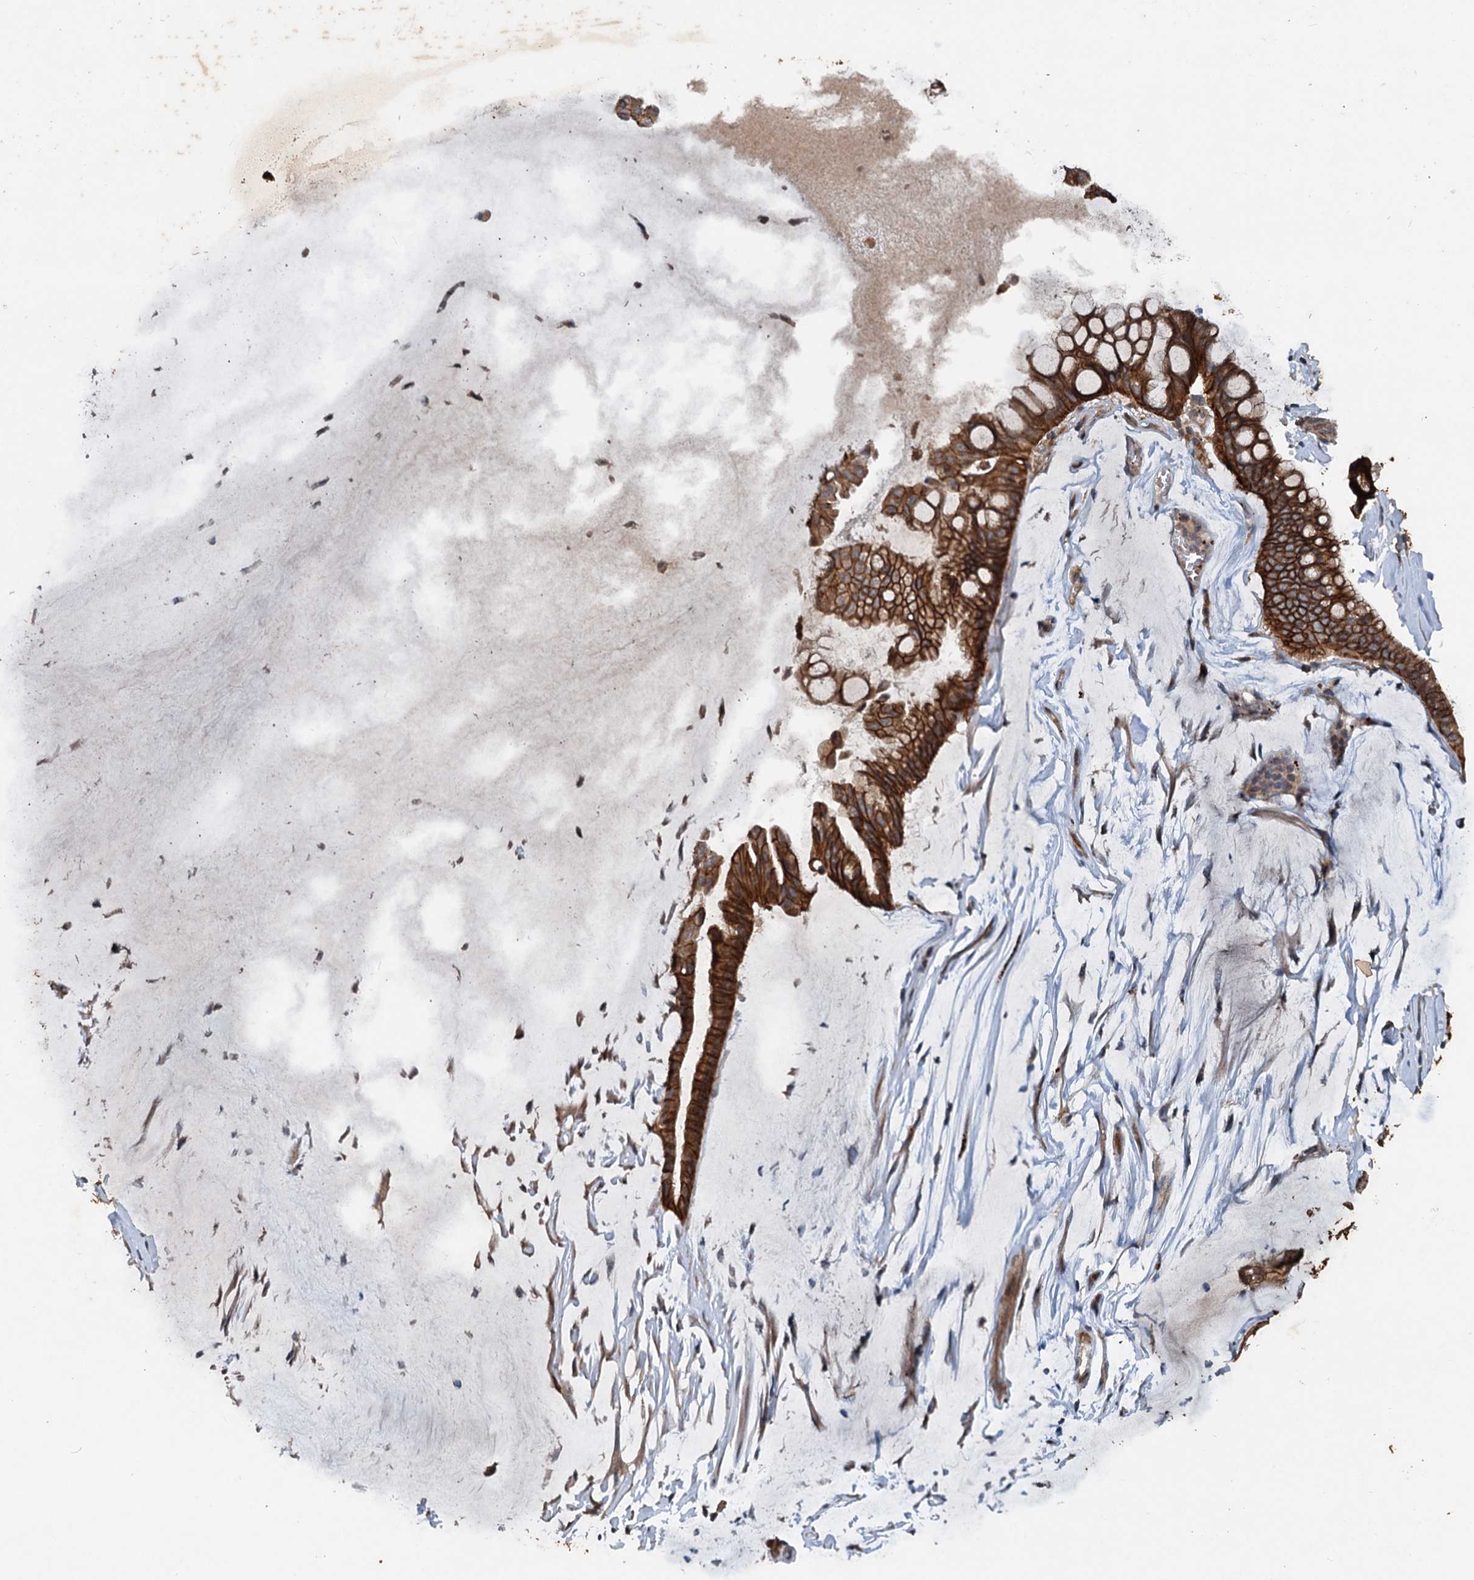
{"staining": {"intensity": "strong", "quantity": ">75%", "location": "cytoplasmic/membranous"}, "tissue": "ovarian cancer", "cell_type": "Tumor cells", "image_type": "cancer", "snomed": [{"axis": "morphology", "description": "Cystadenocarcinoma, mucinous, NOS"}, {"axis": "topography", "description": "Ovary"}], "caption": "Strong cytoplasmic/membranous positivity is appreciated in approximately >75% of tumor cells in ovarian mucinous cystadenocarcinoma. The staining is performed using DAB brown chromogen to label protein expression. The nuclei are counter-stained blue using hematoxylin.", "gene": "N4BP2L2", "patient": {"sex": "female", "age": 73}}